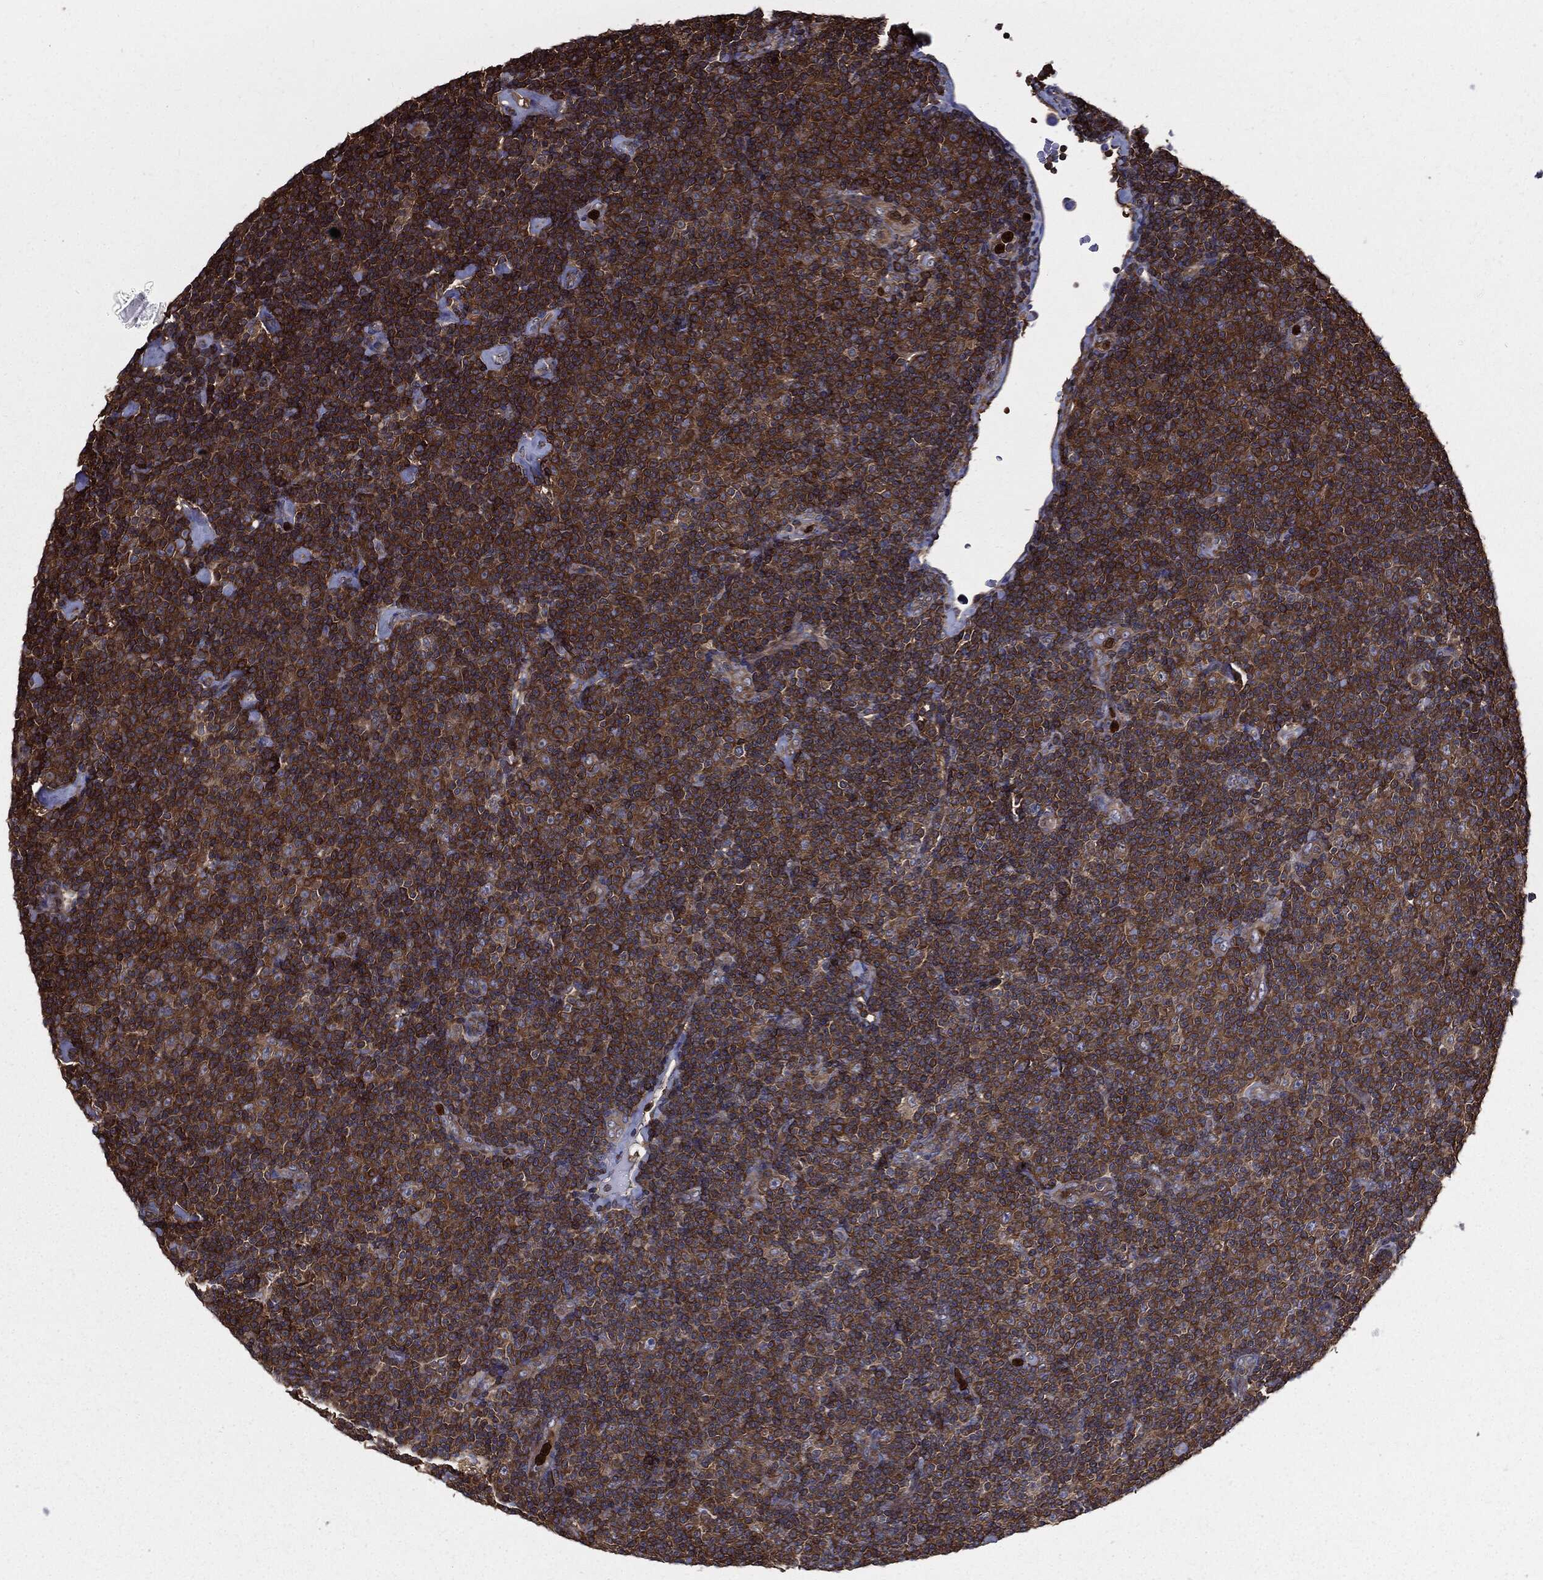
{"staining": {"intensity": "strong", "quantity": ">75%", "location": "cytoplasmic/membranous"}, "tissue": "lymphoma", "cell_type": "Tumor cells", "image_type": "cancer", "snomed": [{"axis": "morphology", "description": "Malignant lymphoma, non-Hodgkin's type, Low grade"}, {"axis": "topography", "description": "Lymph node"}], "caption": "About >75% of tumor cells in lymphoma show strong cytoplasmic/membranous protein staining as visualized by brown immunohistochemical staining.", "gene": "PDCD6IP", "patient": {"sex": "male", "age": 81}}